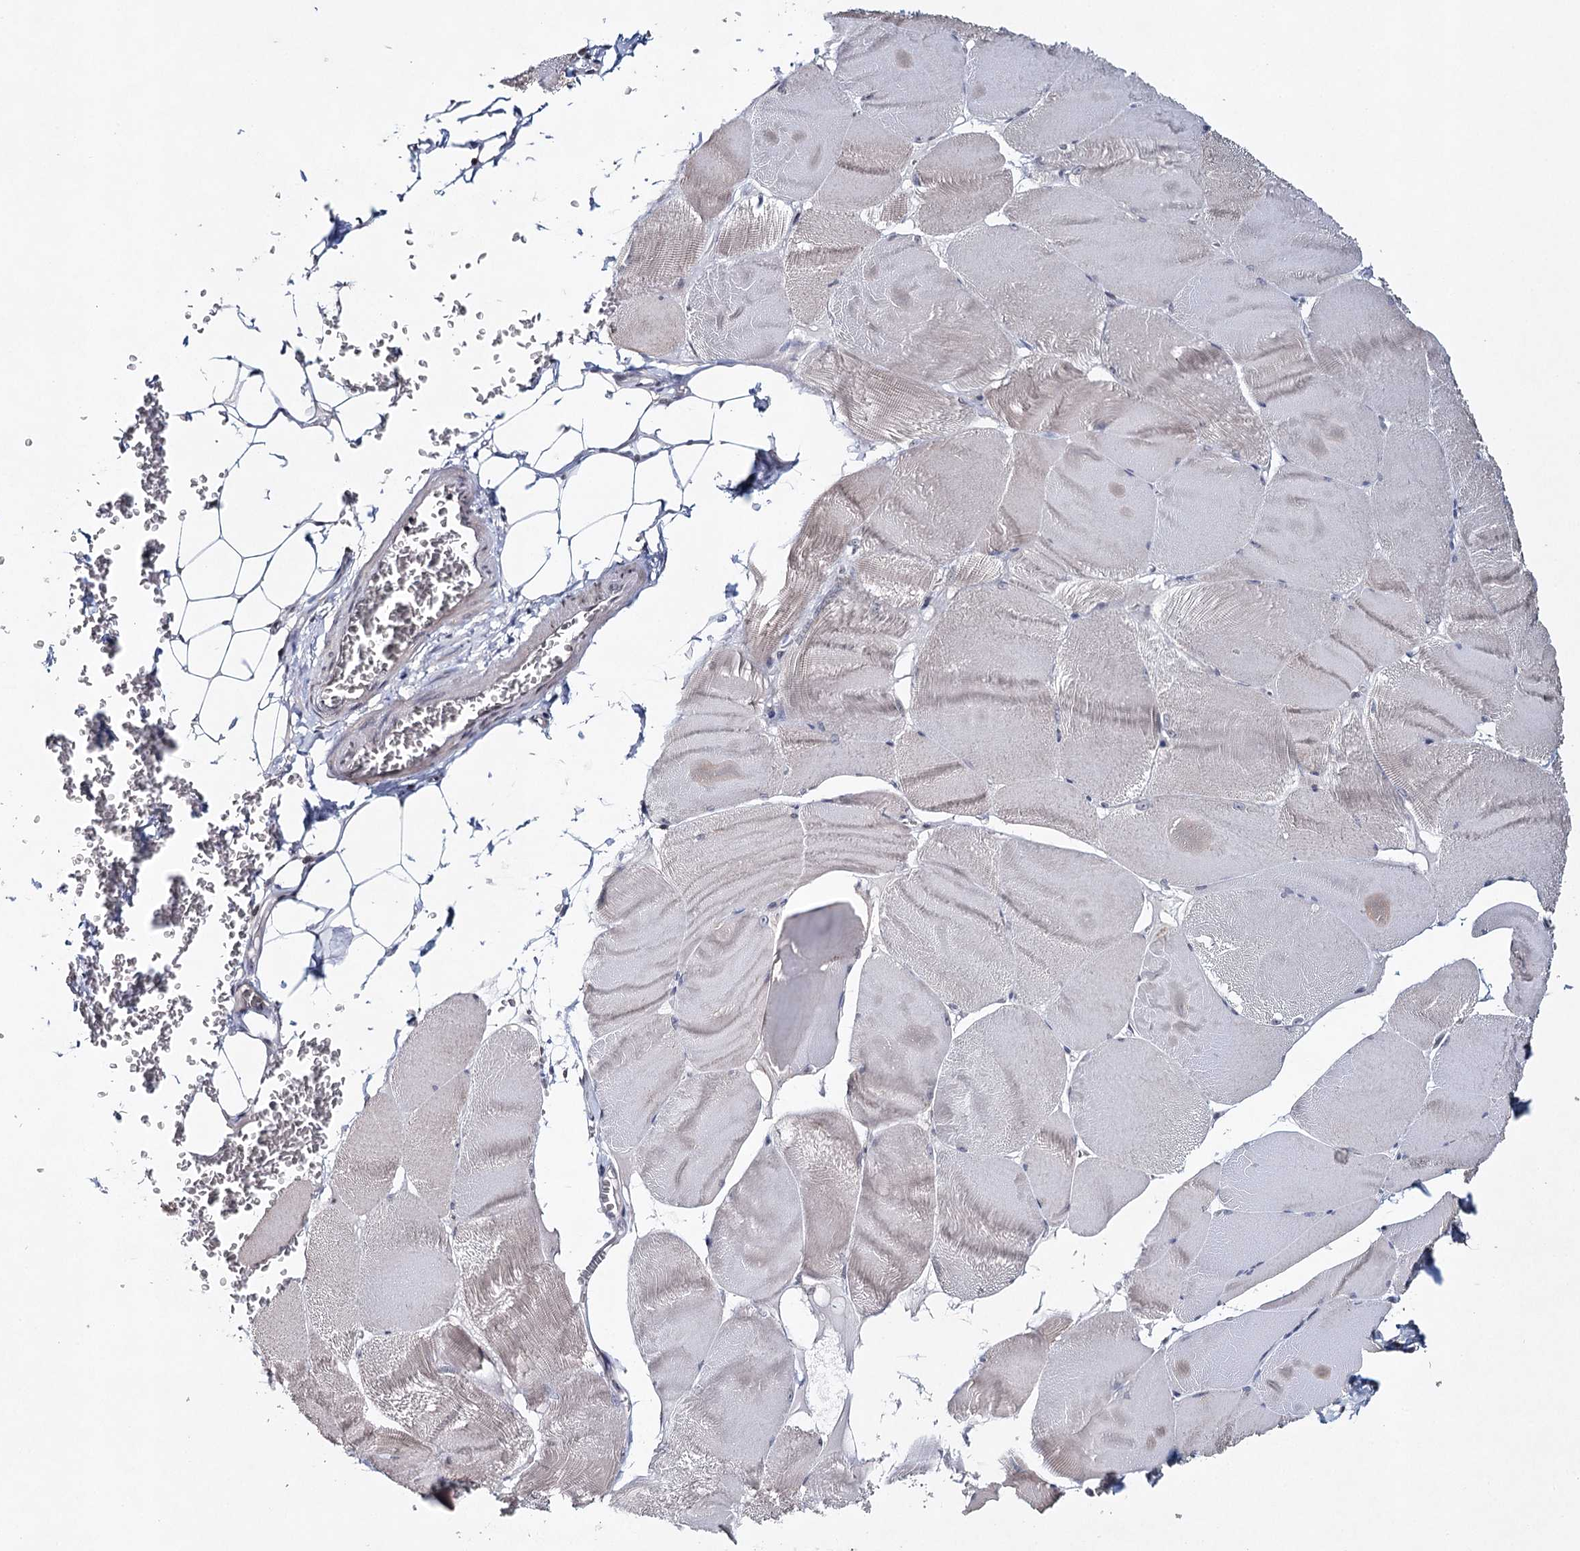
{"staining": {"intensity": "weak", "quantity": "<25%", "location": "cytoplasmic/membranous"}, "tissue": "skeletal muscle", "cell_type": "Myocytes", "image_type": "normal", "snomed": [{"axis": "morphology", "description": "Normal tissue, NOS"}, {"axis": "morphology", "description": "Basal cell carcinoma"}, {"axis": "topography", "description": "Skeletal muscle"}], "caption": "Photomicrograph shows no significant protein expression in myocytes of benign skeletal muscle. (DAB (3,3'-diaminobenzidine) immunohistochemistry (IHC) visualized using brightfield microscopy, high magnification).", "gene": "ICOS", "patient": {"sex": "female", "age": 64}}